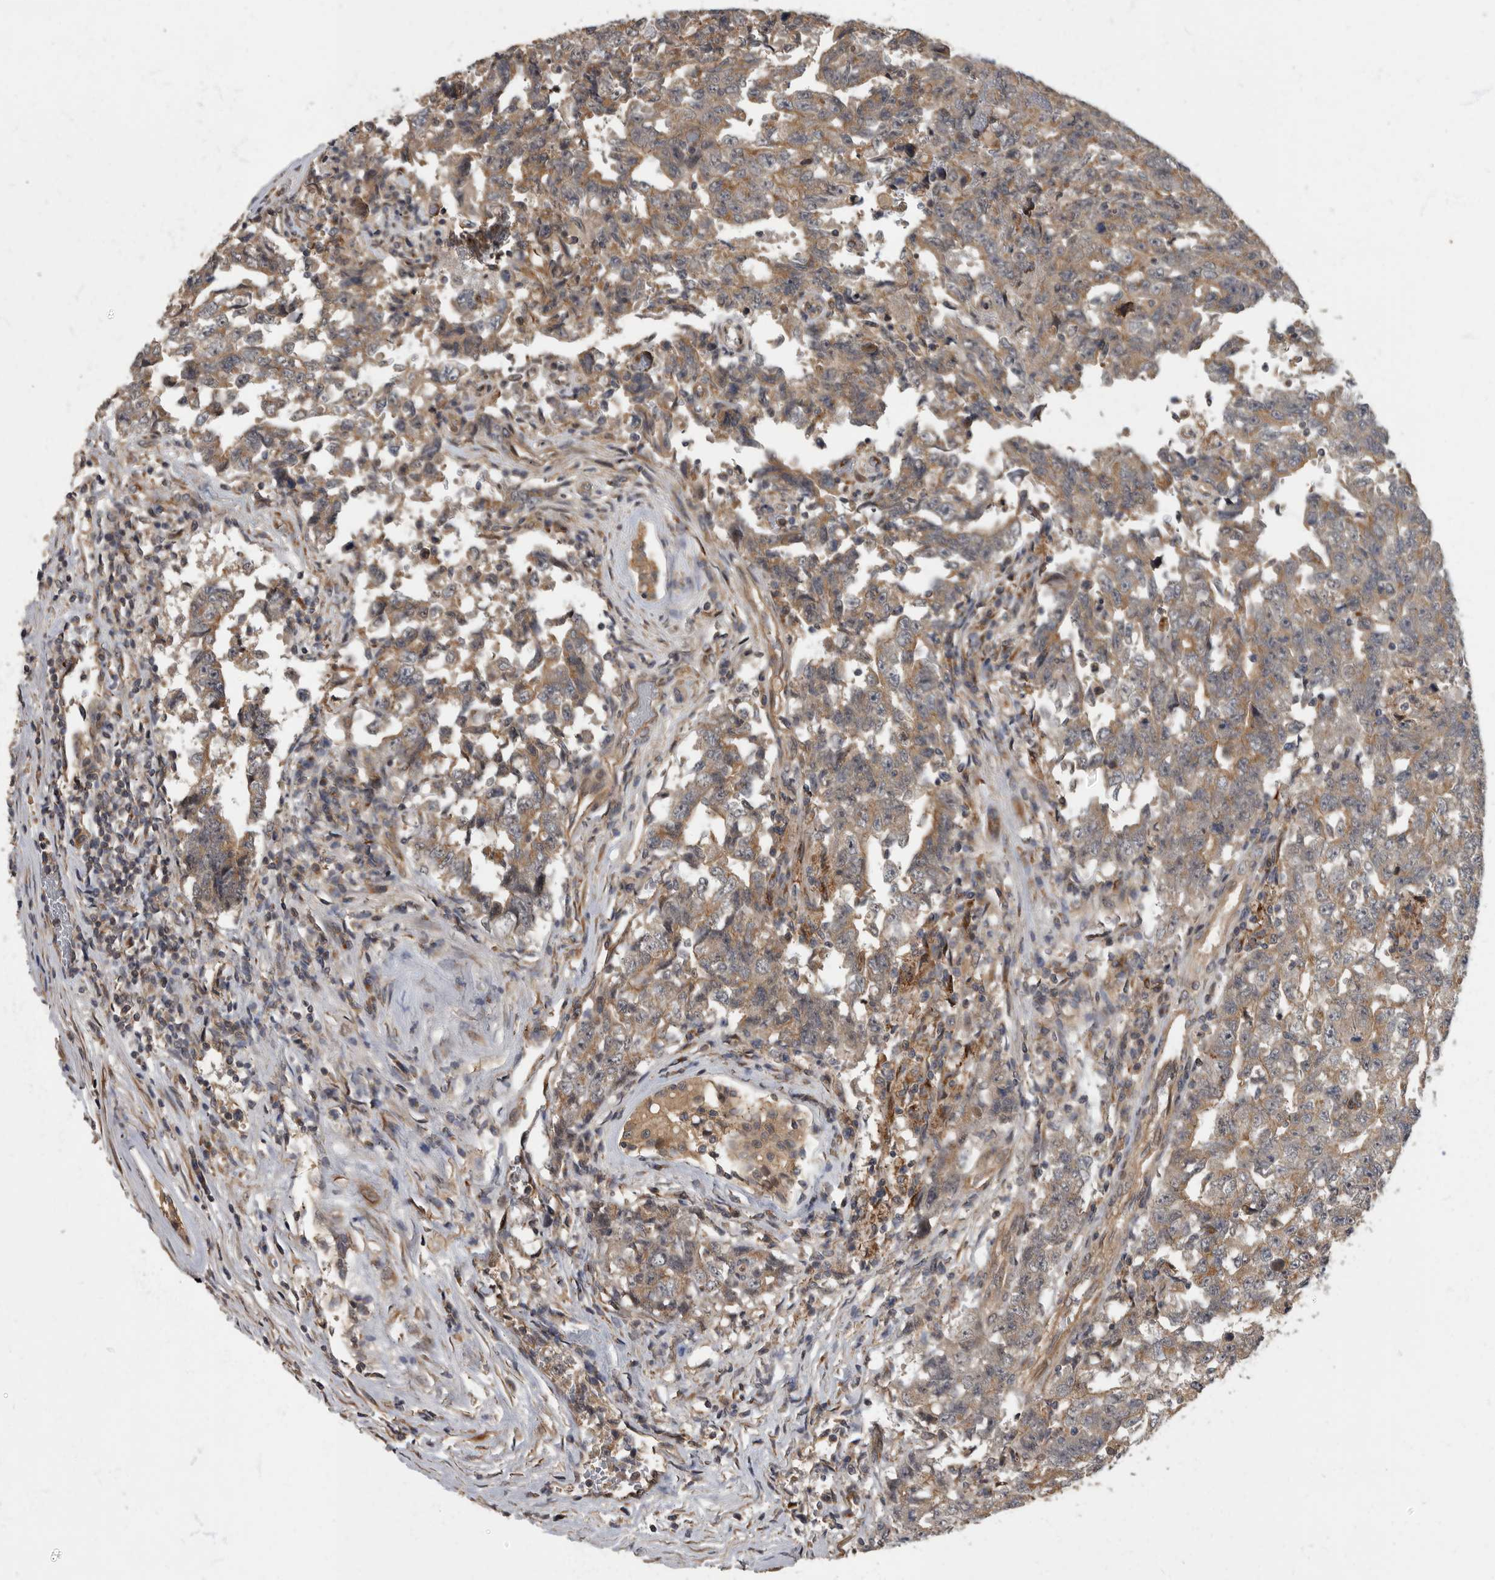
{"staining": {"intensity": "moderate", "quantity": ">75%", "location": "cytoplasmic/membranous"}, "tissue": "testis cancer", "cell_type": "Tumor cells", "image_type": "cancer", "snomed": [{"axis": "morphology", "description": "Carcinoma, Embryonal, NOS"}, {"axis": "topography", "description": "Testis"}], "caption": "Testis cancer stained for a protein exhibits moderate cytoplasmic/membranous positivity in tumor cells.", "gene": "IQCK", "patient": {"sex": "male", "age": 26}}